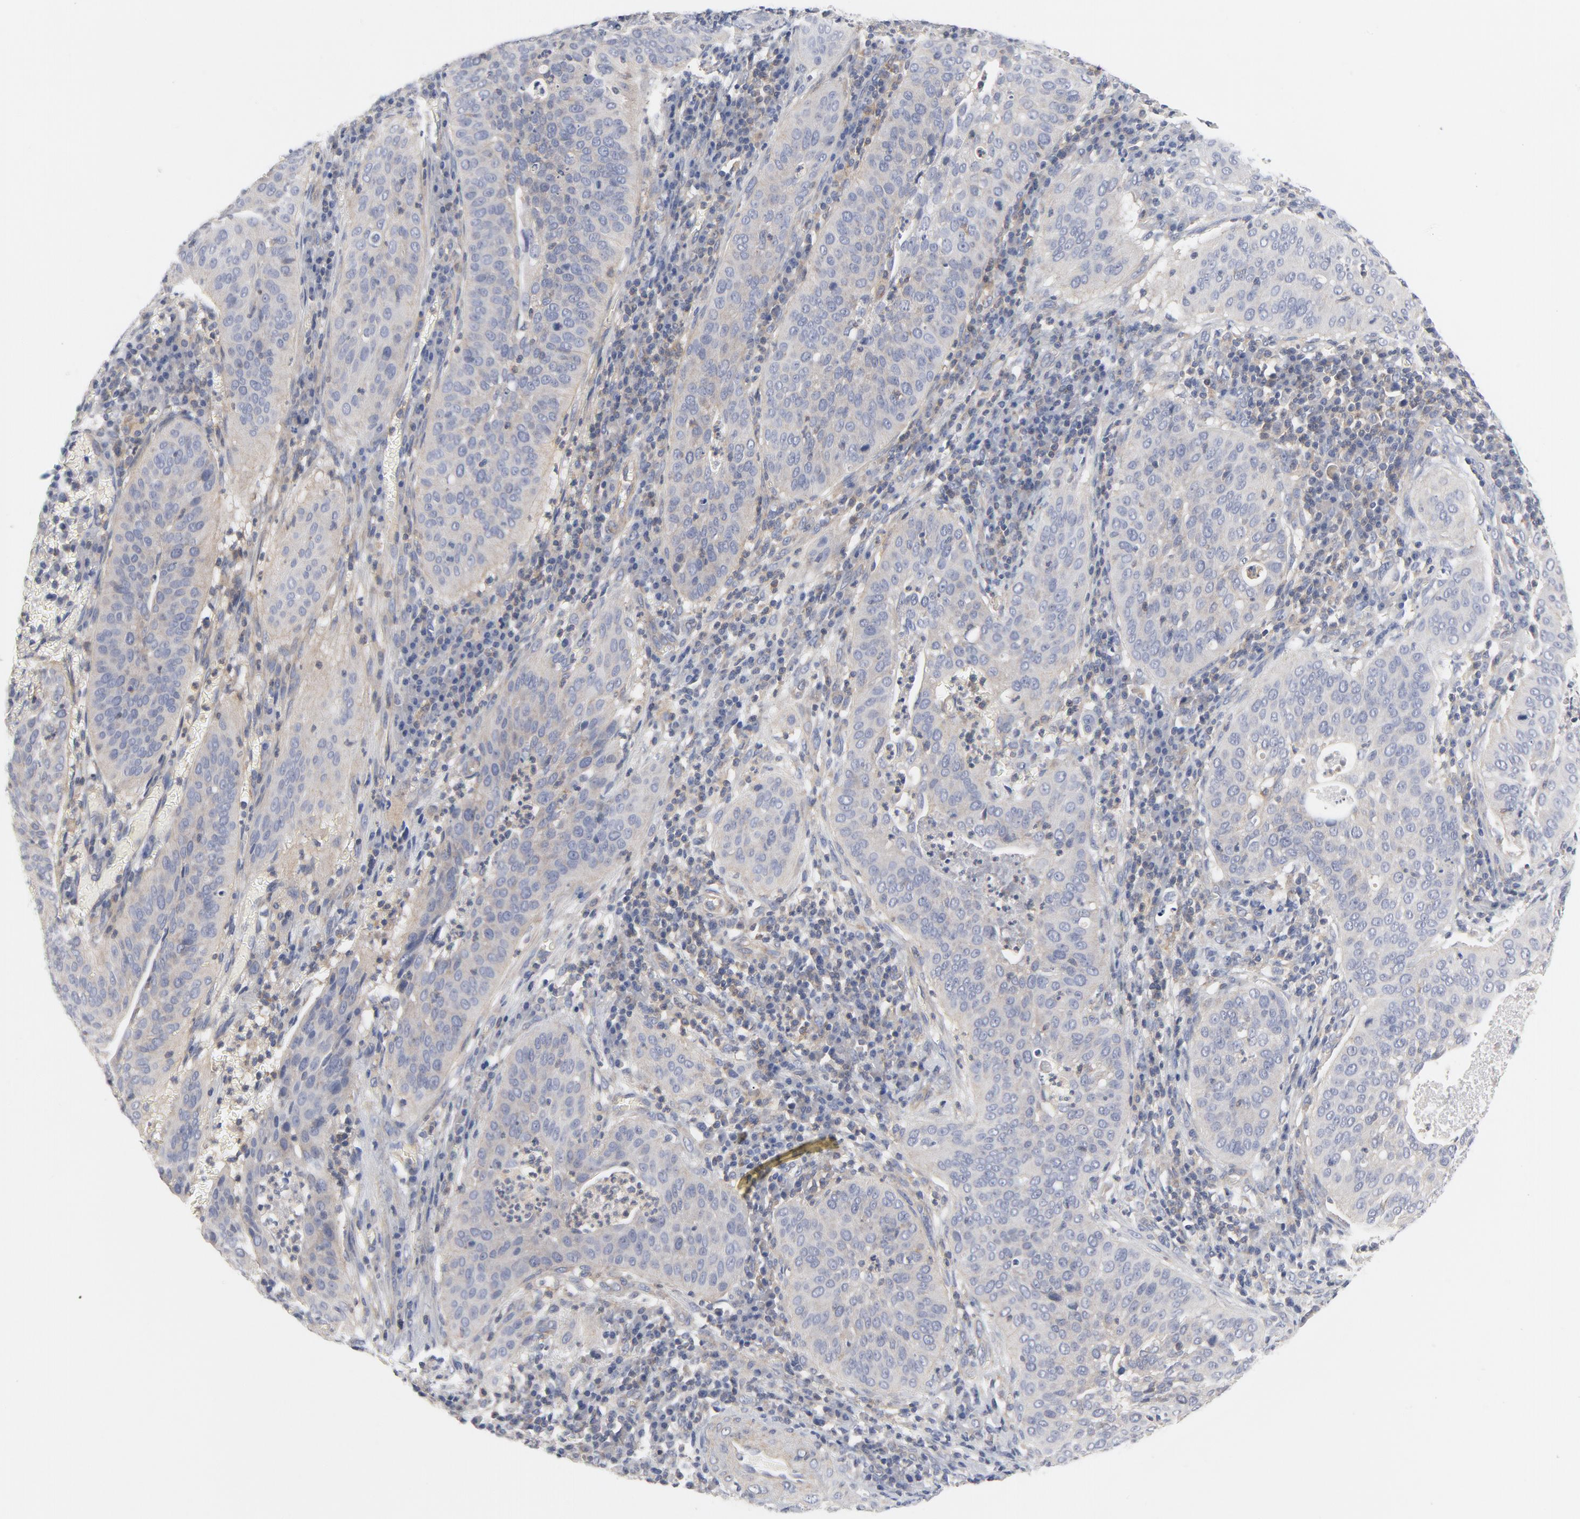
{"staining": {"intensity": "negative", "quantity": "none", "location": "none"}, "tissue": "cervical cancer", "cell_type": "Tumor cells", "image_type": "cancer", "snomed": [{"axis": "morphology", "description": "Squamous cell carcinoma, NOS"}, {"axis": "topography", "description": "Cervix"}], "caption": "This micrograph is of cervical cancer stained with immunohistochemistry to label a protein in brown with the nuclei are counter-stained blue. There is no expression in tumor cells.", "gene": "ROCK1", "patient": {"sex": "female", "age": 39}}